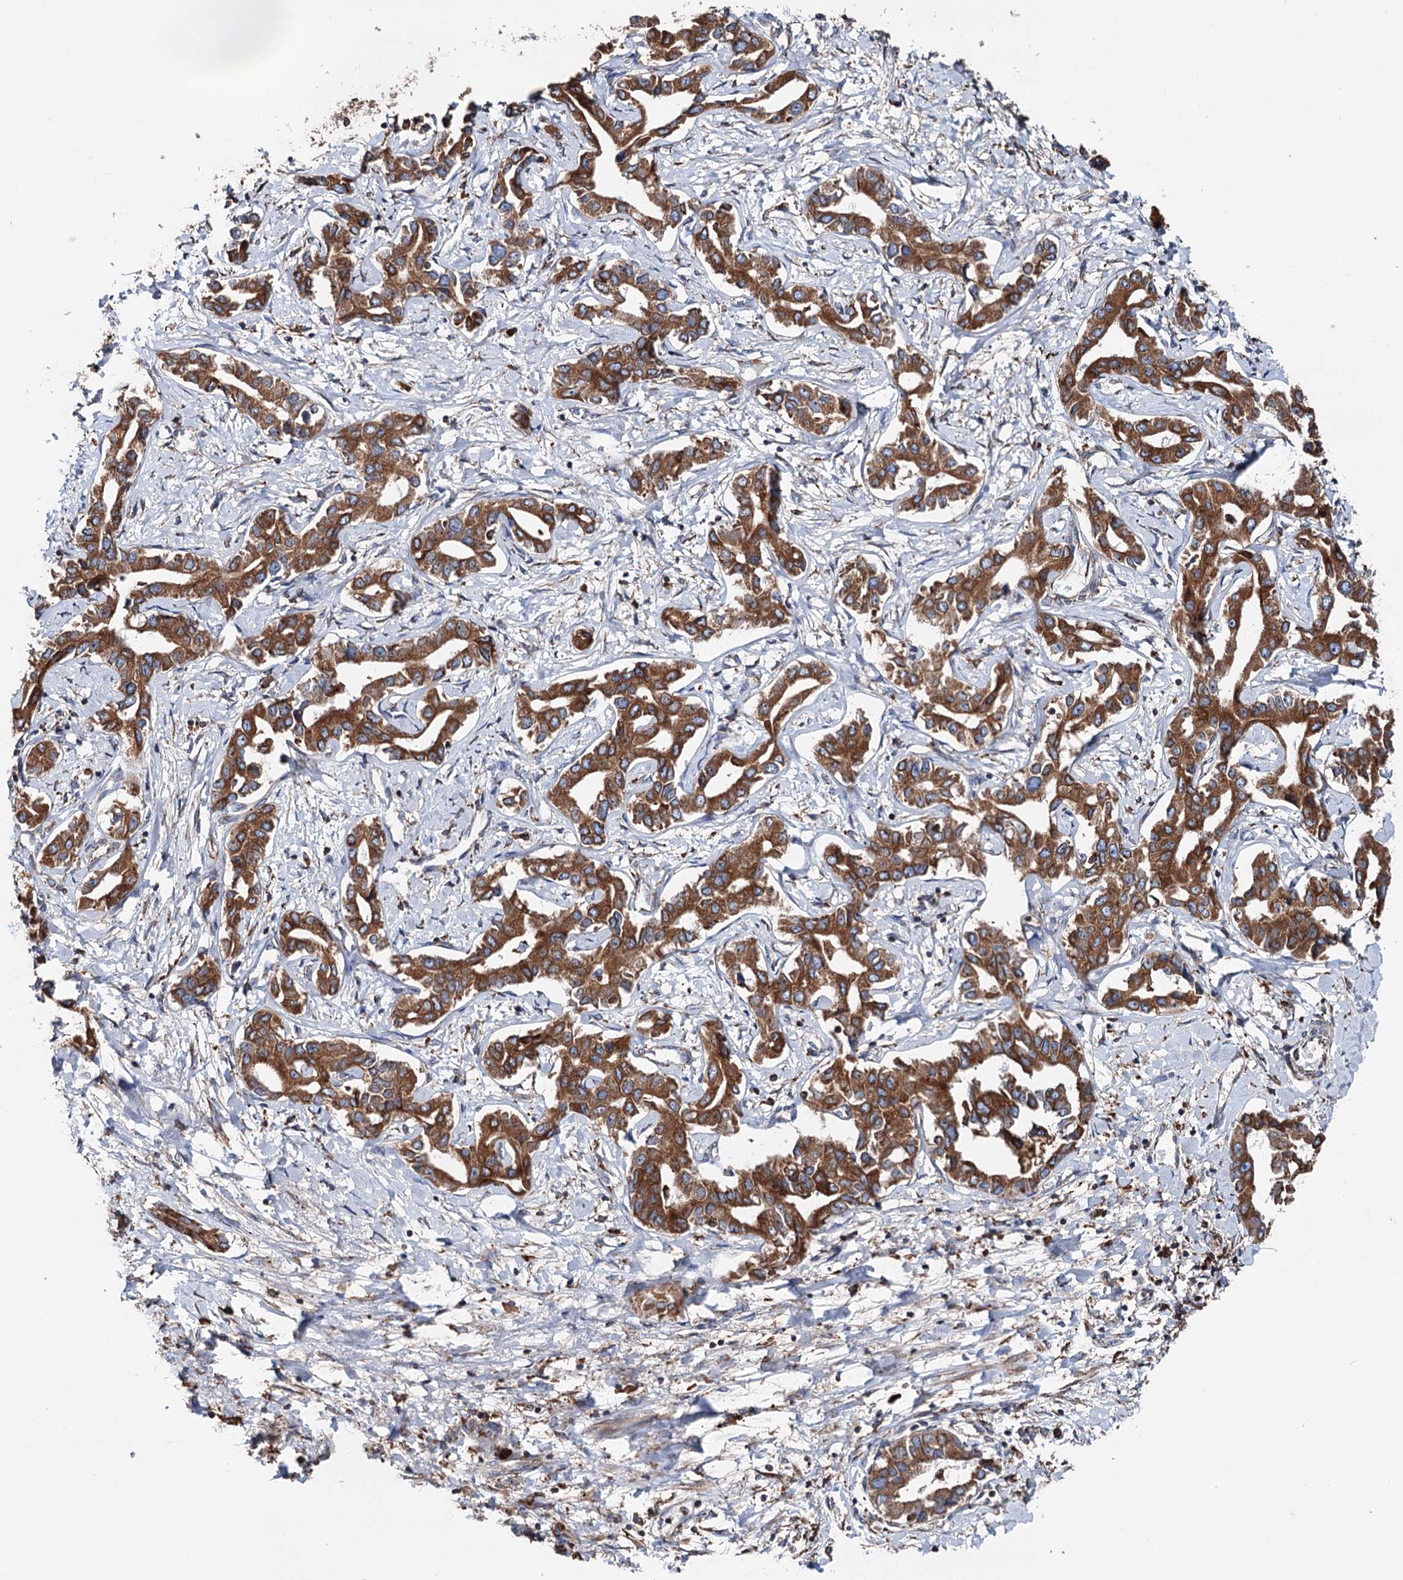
{"staining": {"intensity": "moderate", "quantity": ">75%", "location": "cytoplasmic/membranous"}, "tissue": "liver cancer", "cell_type": "Tumor cells", "image_type": "cancer", "snomed": [{"axis": "morphology", "description": "Cholangiocarcinoma"}, {"axis": "topography", "description": "Liver"}], "caption": "Tumor cells show moderate cytoplasmic/membranous positivity in approximately >75% of cells in liver cholangiocarcinoma.", "gene": "ERP29", "patient": {"sex": "male", "age": 59}}